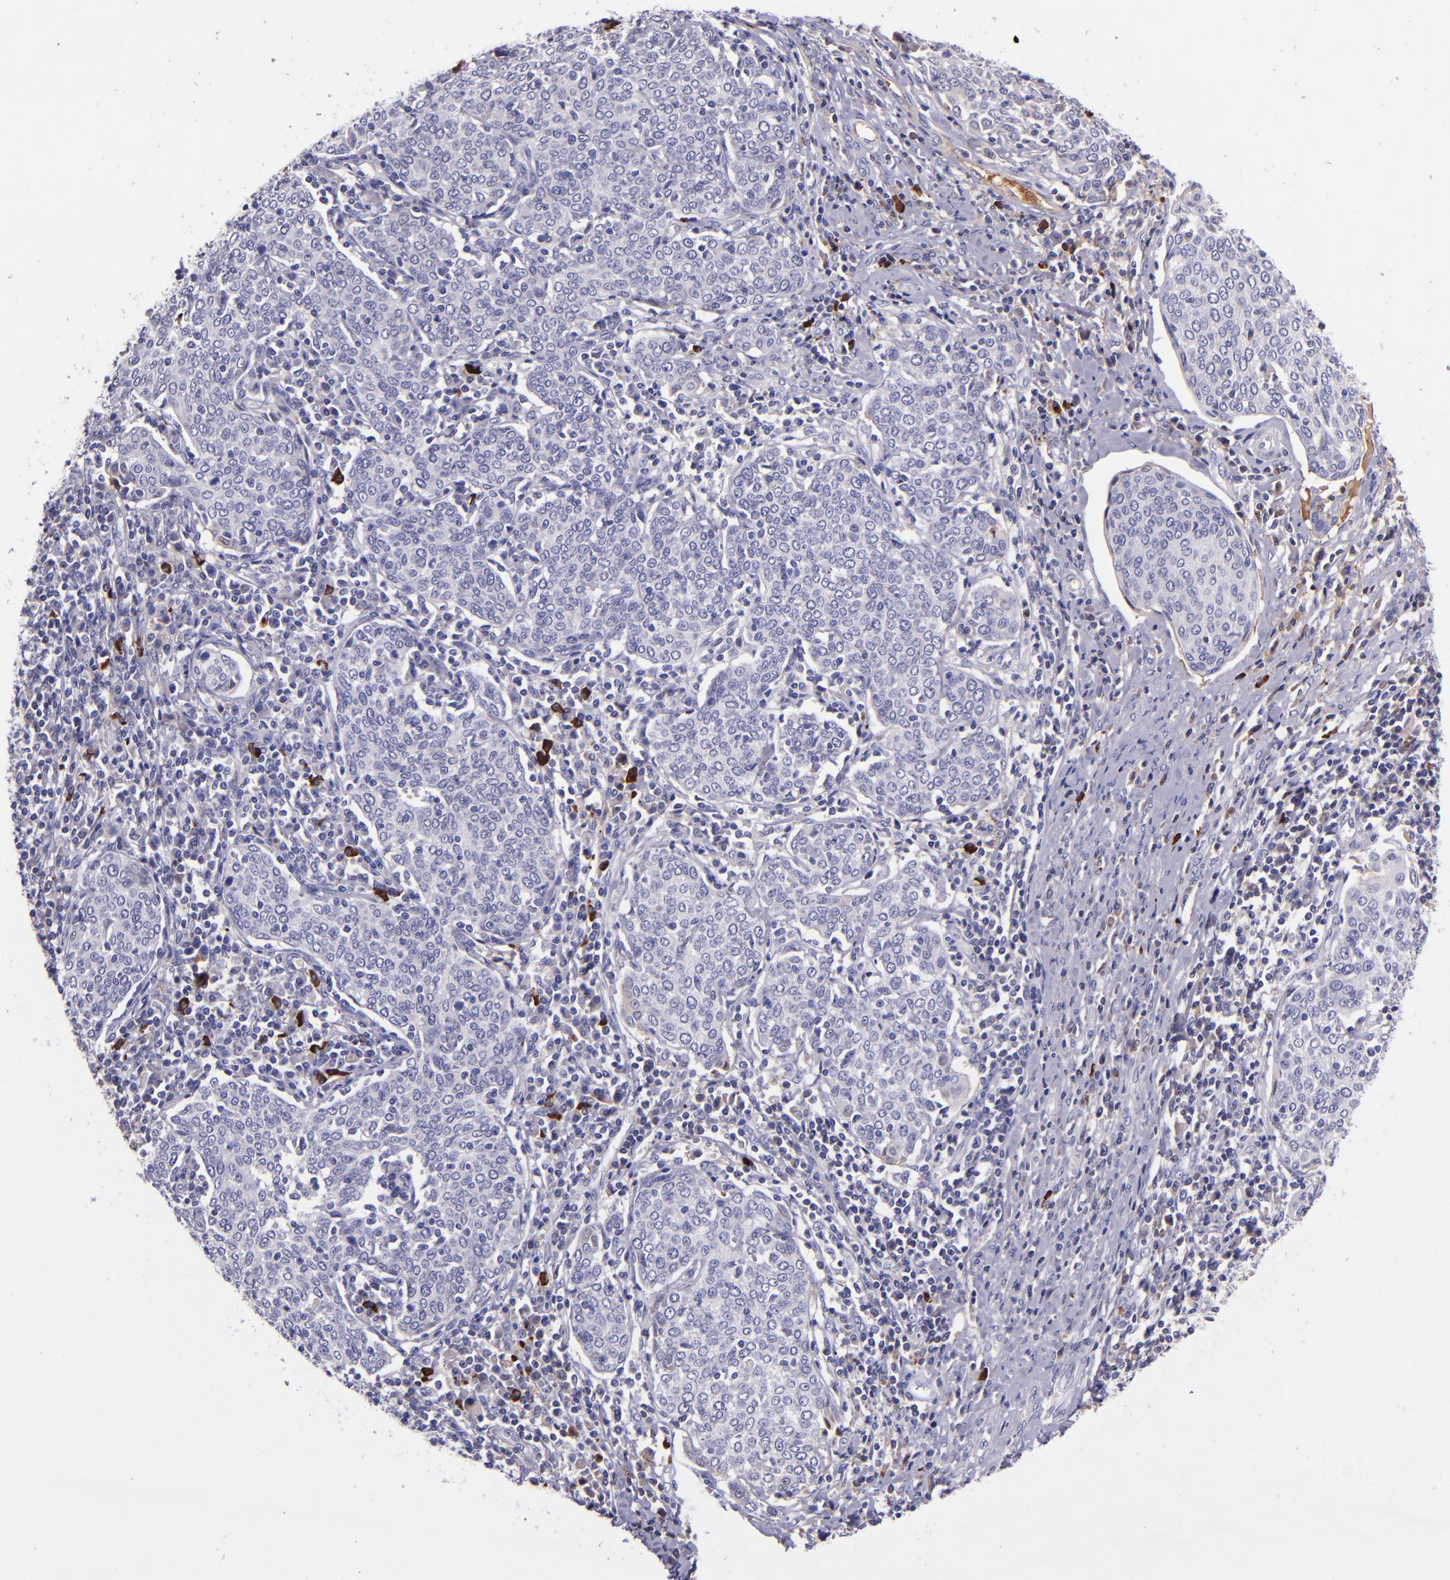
{"staining": {"intensity": "negative", "quantity": "none", "location": "none"}, "tissue": "cervical cancer", "cell_type": "Tumor cells", "image_type": "cancer", "snomed": [{"axis": "morphology", "description": "Squamous cell carcinoma, NOS"}, {"axis": "topography", "description": "Cervix"}], "caption": "High power microscopy histopathology image of an immunohistochemistry histopathology image of squamous cell carcinoma (cervical), revealing no significant staining in tumor cells.", "gene": "KNG1", "patient": {"sex": "female", "age": 40}}